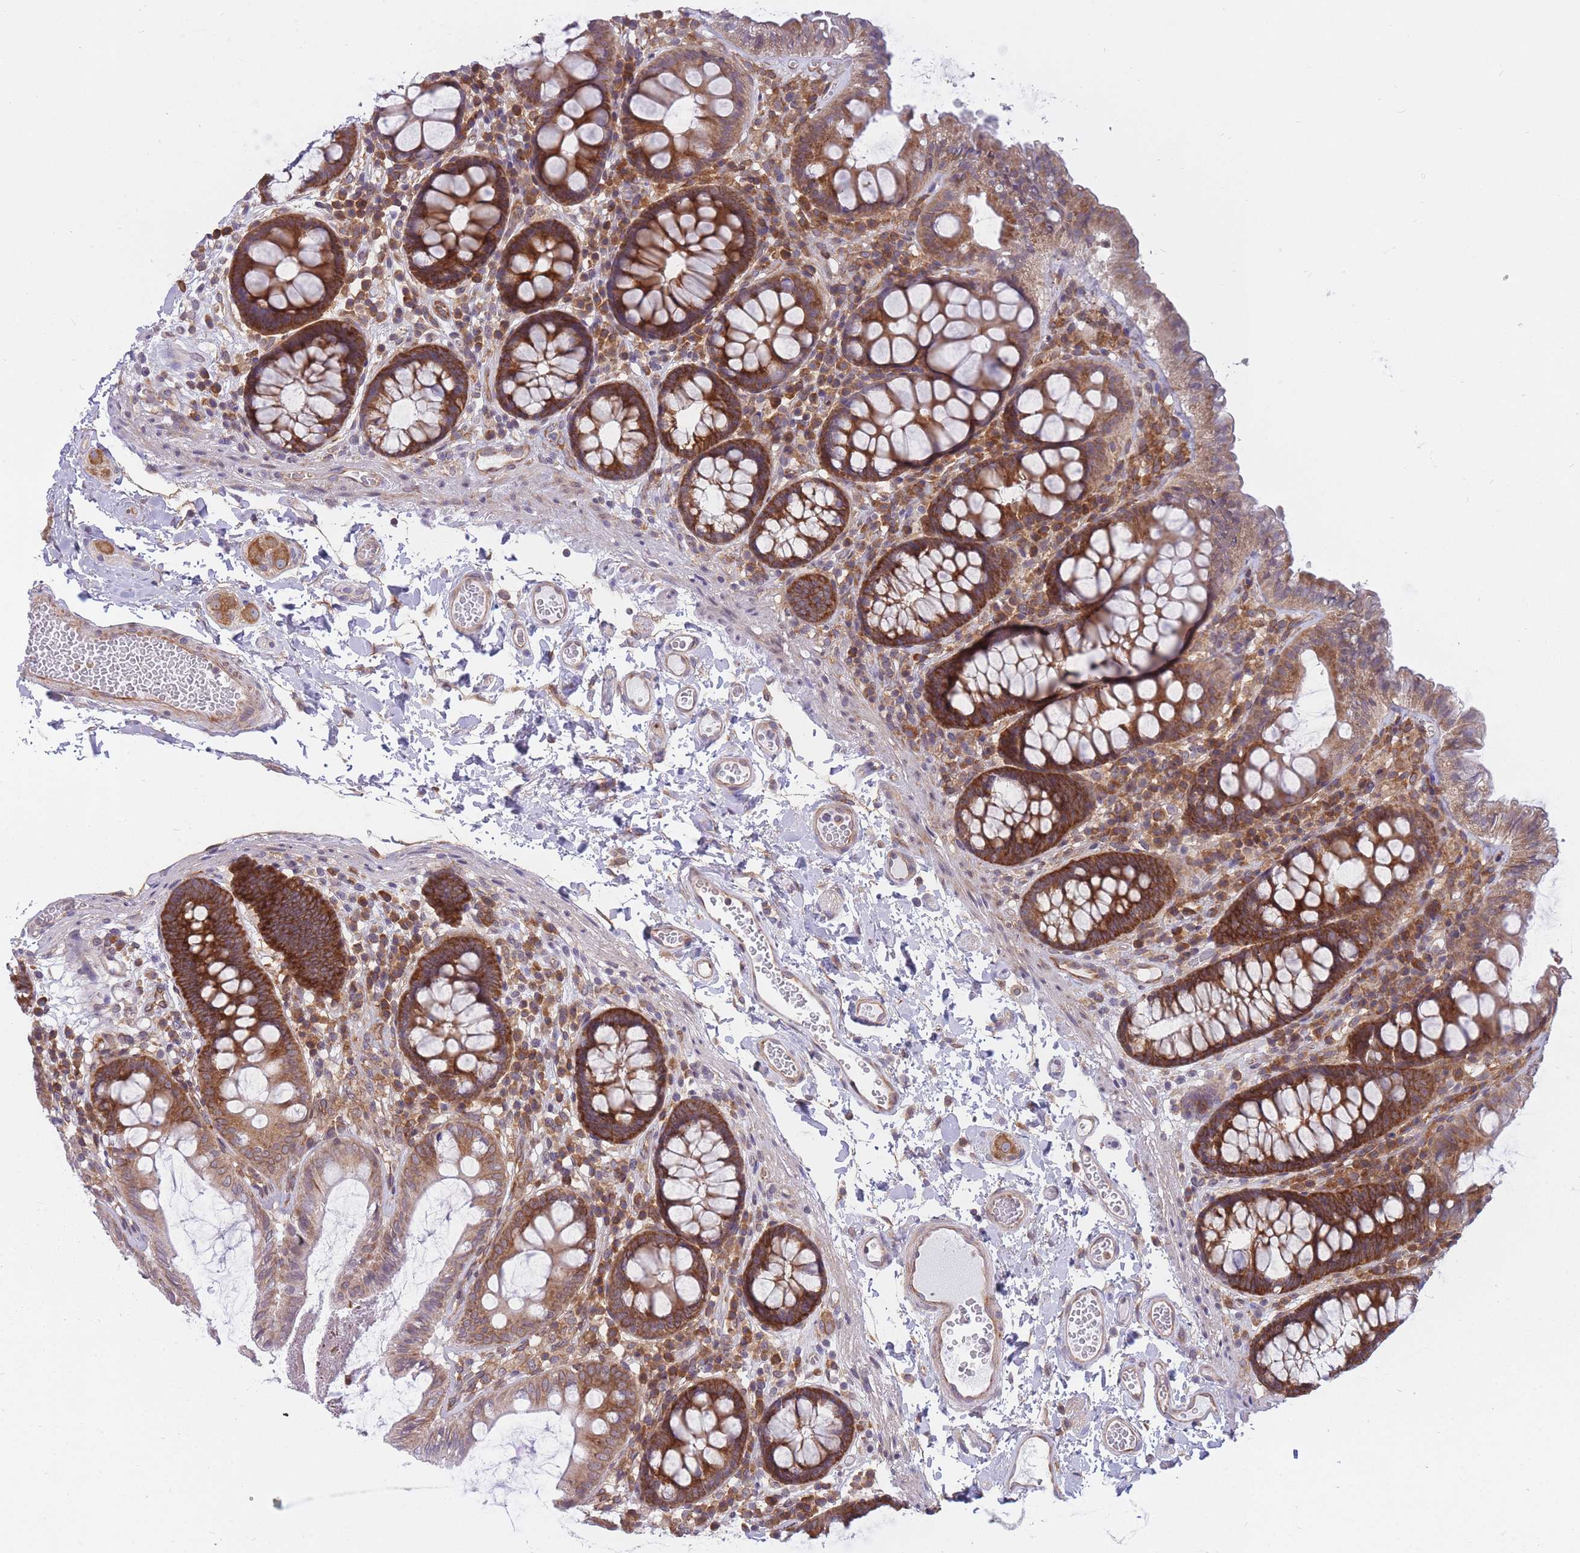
{"staining": {"intensity": "moderate", "quantity": ">75%", "location": "cytoplasmic/membranous"}, "tissue": "colon", "cell_type": "Endothelial cells", "image_type": "normal", "snomed": [{"axis": "morphology", "description": "Normal tissue, NOS"}, {"axis": "topography", "description": "Colon"}], "caption": "Endothelial cells demonstrate moderate cytoplasmic/membranous staining in about >75% of cells in normal colon.", "gene": "CCDC124", "patient": {"sex": "male", "age": 84}}